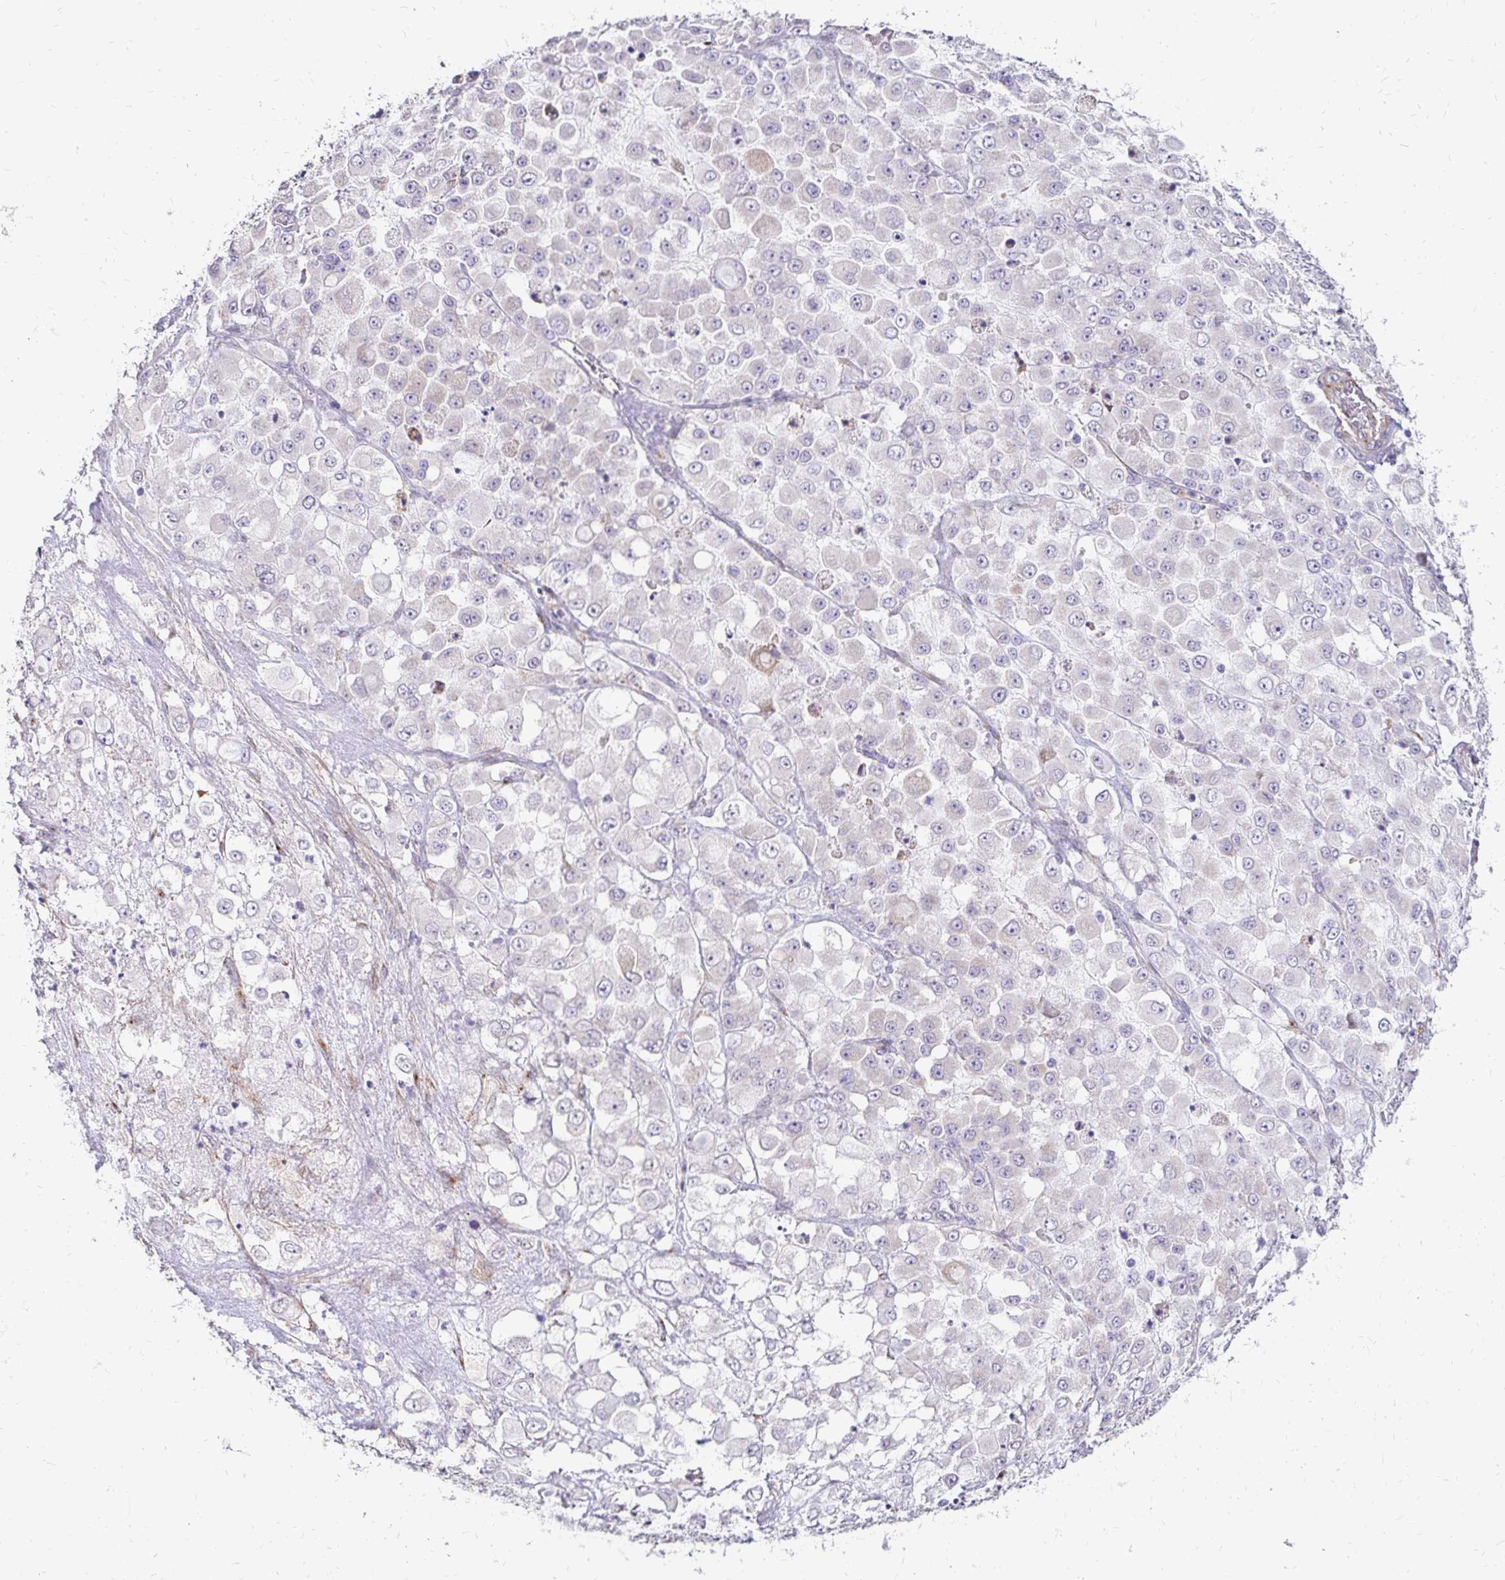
{"staining": {"intensity": "moderate", "quantity": "<25%", "location": "cytoplasmic/membranous"}, "tissue": "stomach cancer", "cell_type": "Tumor cells", "image_type": "cancer", "snomed": [{"axis": "morphology", "description": "Adenocarcinoma, NOS"}, {"axis": "topography", "description": "Stomach"}], "caption": "This micrograph displays immunohistochemistry (IHC) staining of human stomach adenocarcinoma, with low moderate cytoplasmic/membranous positivity in approximately <25% of tumor cells.", "gene": "PRIMA1", "patient": {"sex": "female", "age": 76}}